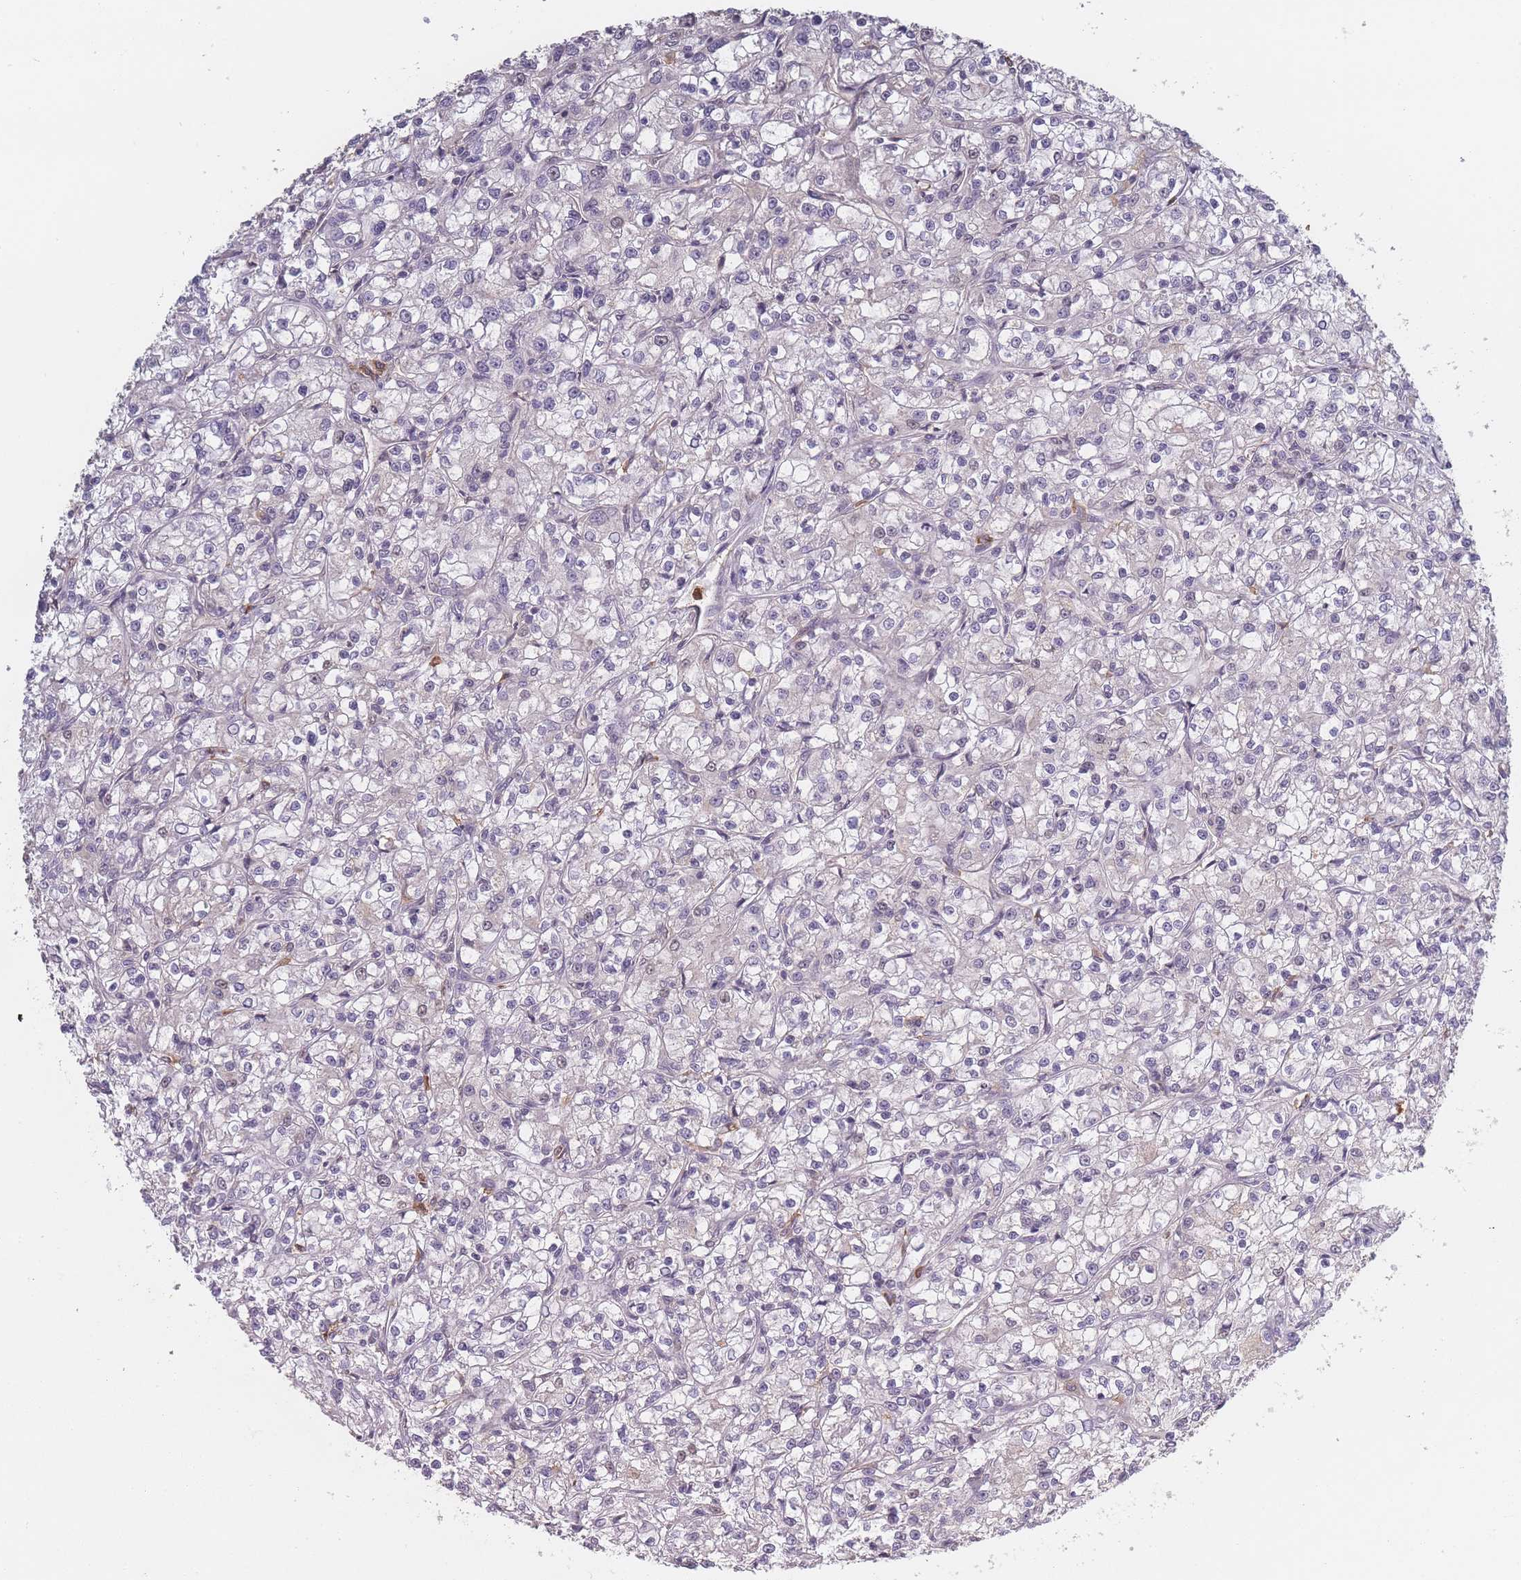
{"staining": {"intensity": "negative", "quantity": "none", "location": "none"}, "tissue": "renal cancer", "cell_type": "Tumor cells", "image_type": "cancer", "snomed": [{"axis": "morphology", "description": "Adenocarcinoma, NOS"}, {"axis": "topography", "description": "Kidney"}], "caption": "Photomicrograph shows no protein expression in tumor cells of renal cancer (adenocarcinoma) tissue.", "gene": "BST1", "patient": {"sex": "female", "age": 59}}